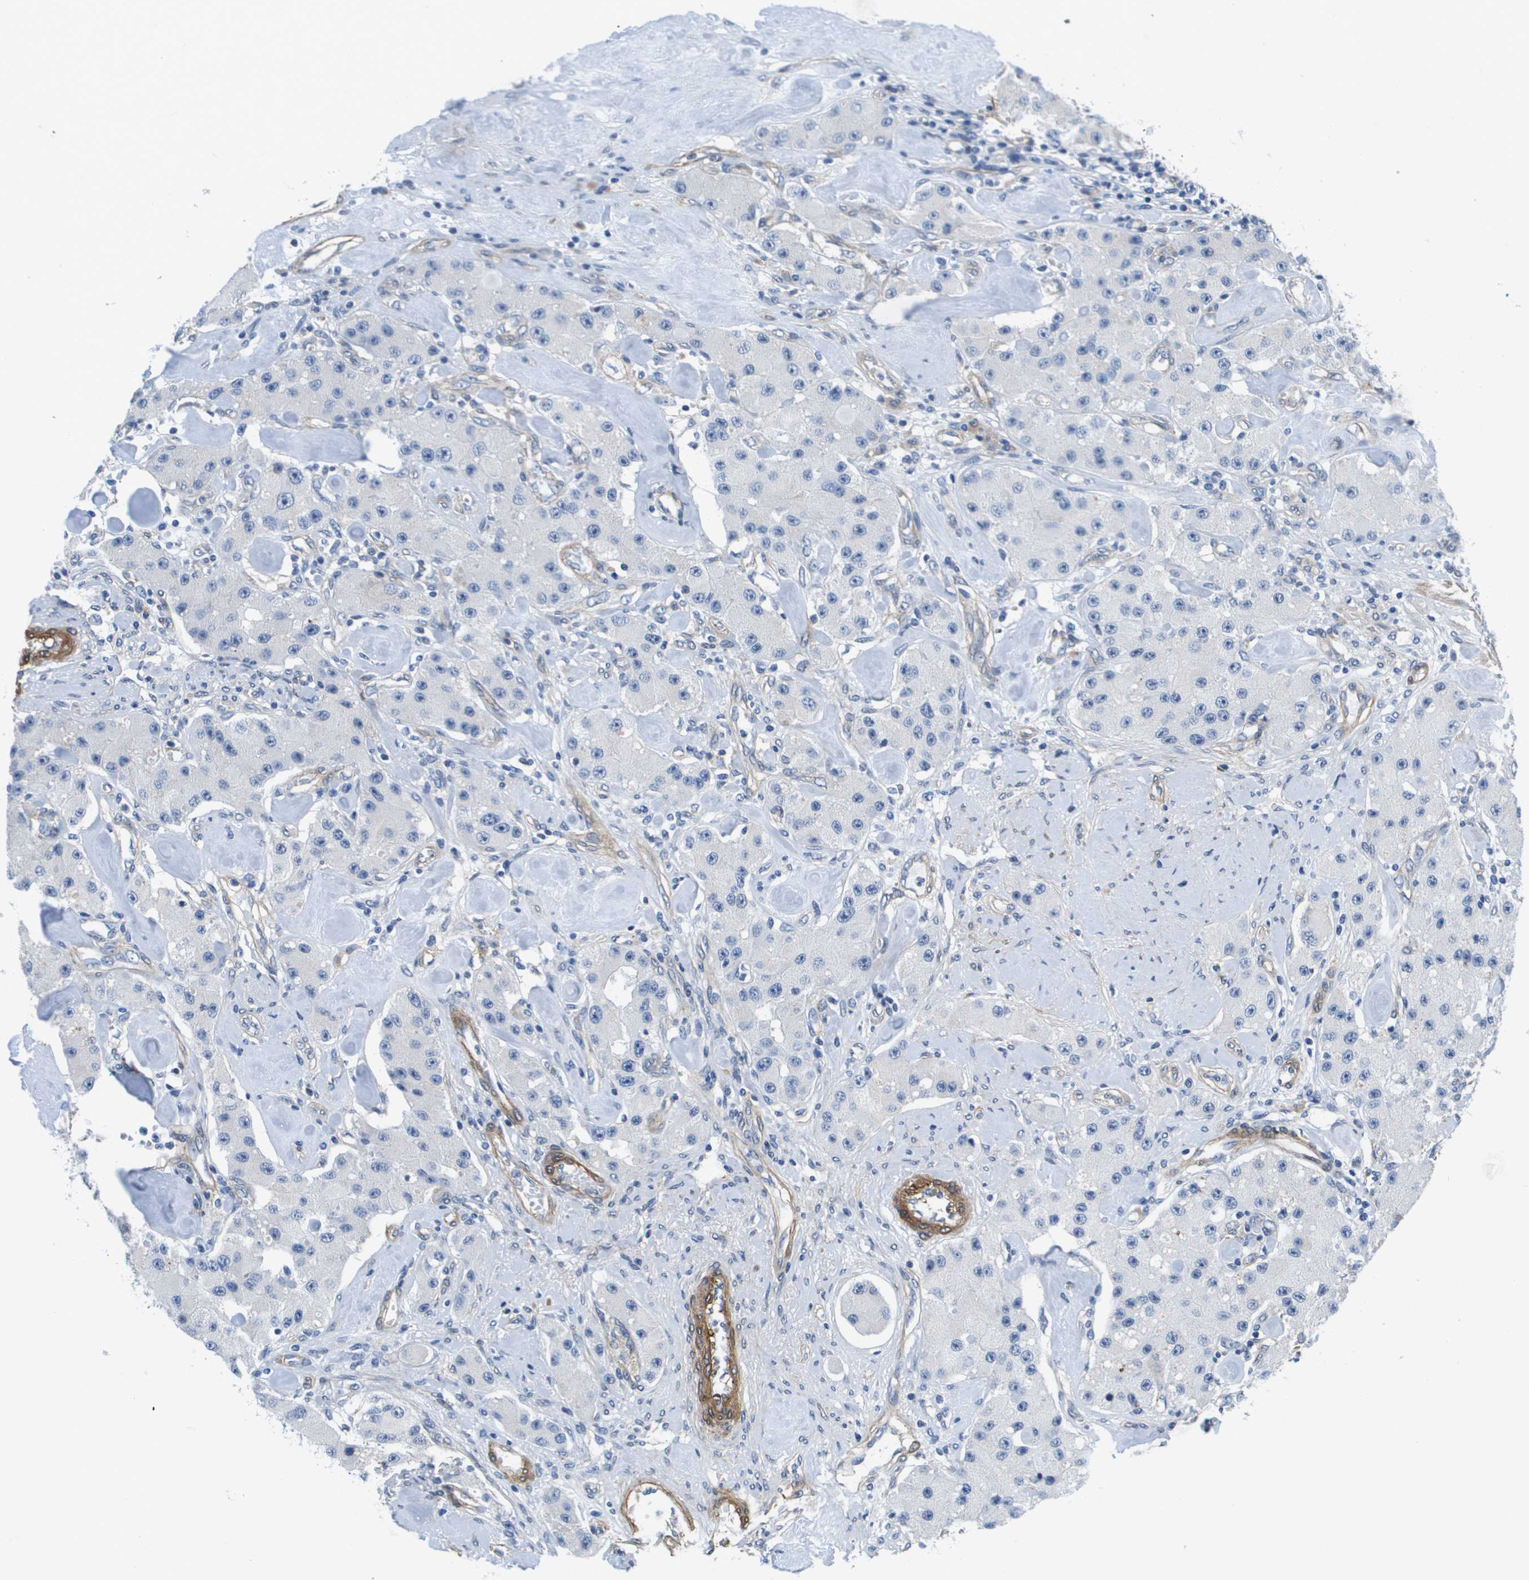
{"staining": {"intensity": "negative", "quantity": "none", "location": "none"}, "tissue": "carcinoid", "cell_type": "Tumor cells", "image_type": "cancer", "snomed": [{"axis": "morphology", "description": "Carcinoid, malignant, NOS"}, {"axis": "topography", "description": "Pancreas"}], "caption": "High magnification brightfield microscopy of carcinoid (malignant) stained with DAB (3,3'-diaminobenzidine) (brown) and counterstained with hematoxylin (blue): tumor cells show no significant expression.", "gene": "LPP", "patient": {"sex": "male", "age": 41}}